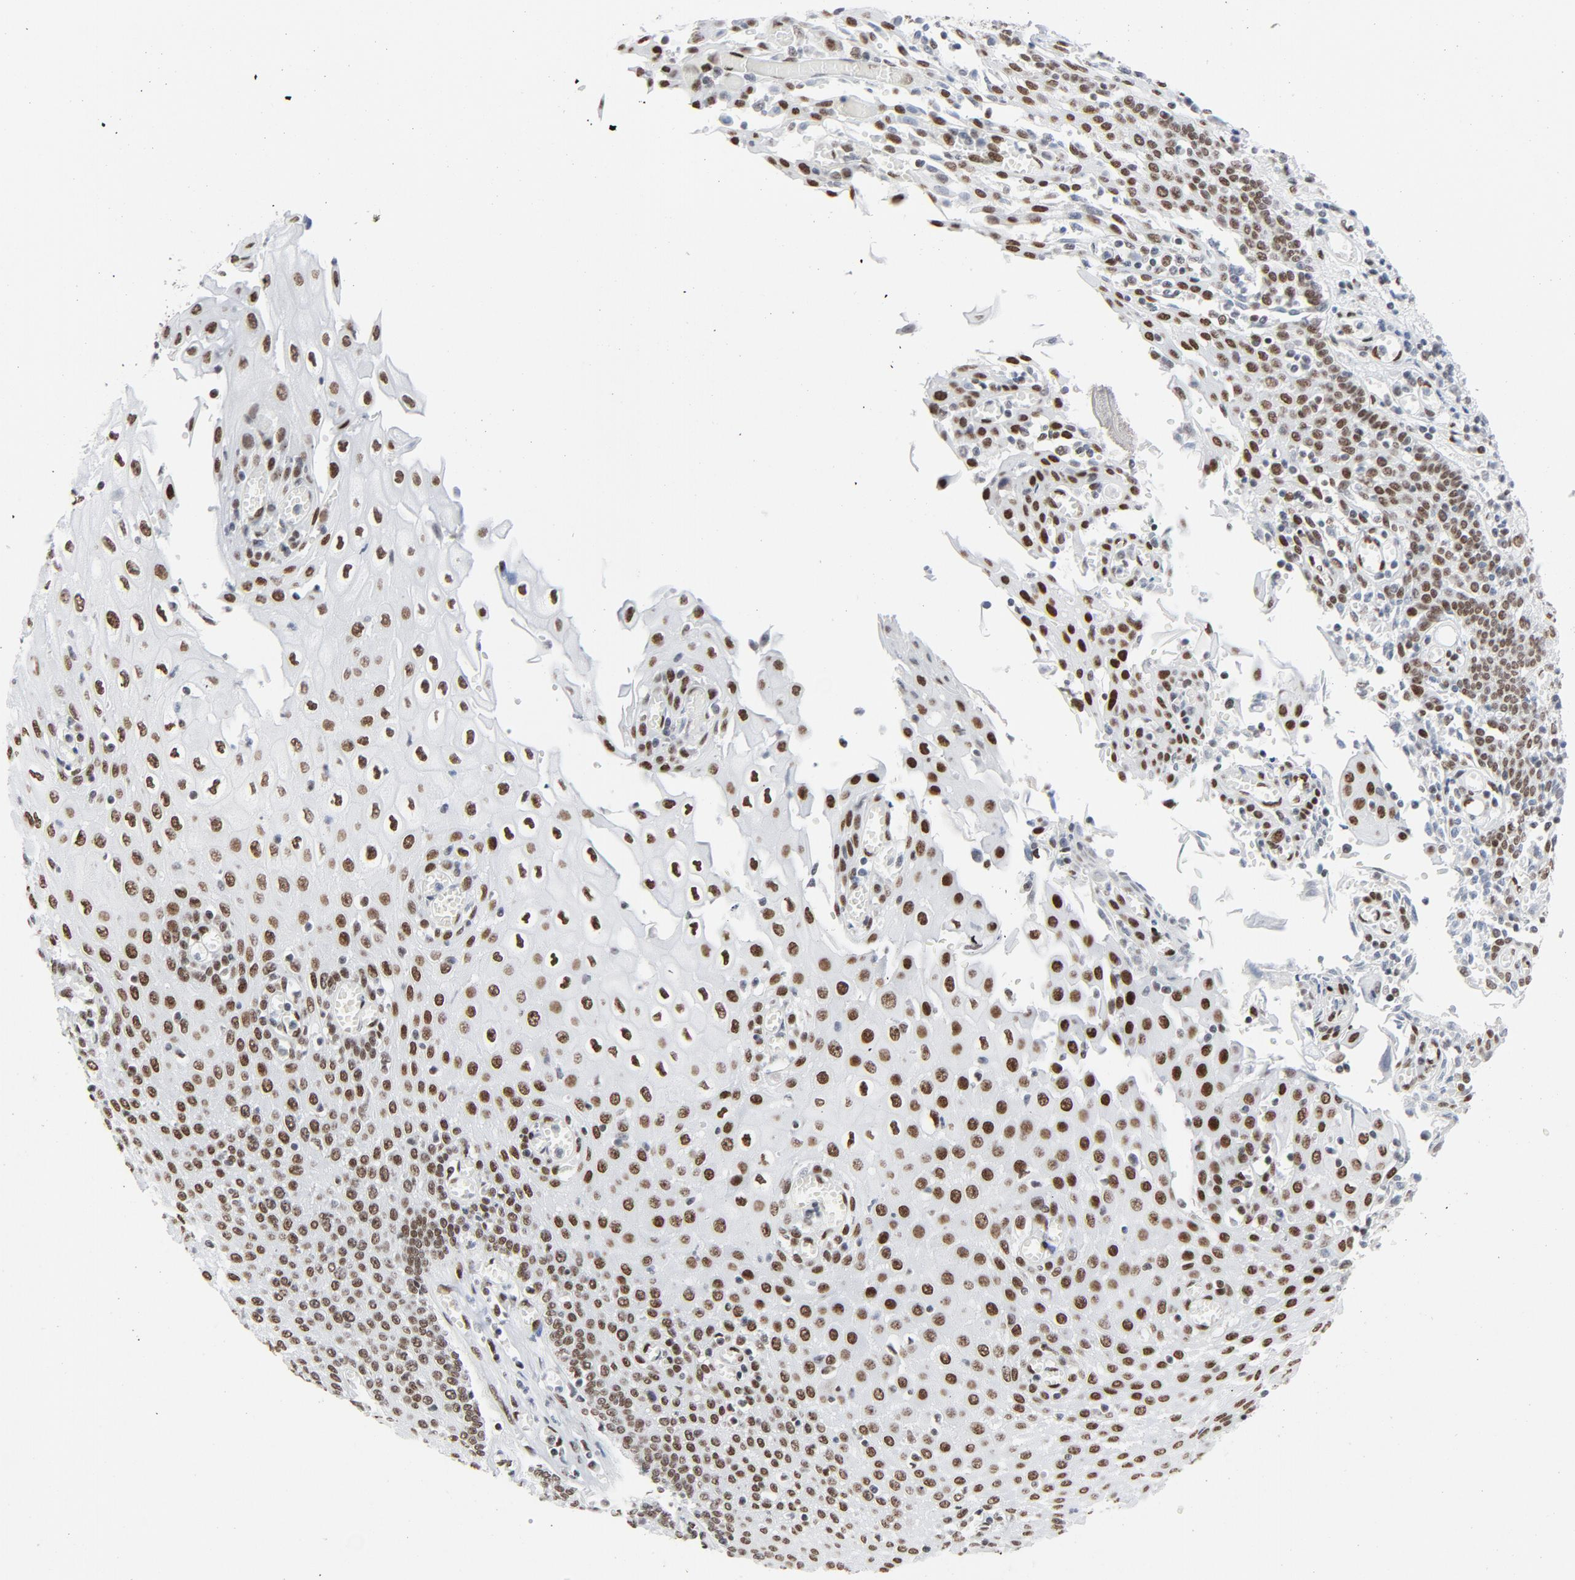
{"staining": {"intensity": "strong", "quantity": ">75%", "location": "nuclear"}, "tissue": "esophagus", "cell_type": "Squamous epithelial cells", "image_type": "normal", "snomed": [{"axis": "morphology", "description": "Normal tissue, NOS"}, {"axis": "morphology", "description": "Squamous cell carcinoma, NOS"}, {"axis": "topography", "description": "Esophagus"}], "caption": "High-power microscopy captured an IHC photomicrograph of benign esophagus, revealing strong nuclear staining in about >75% of squamous epithelial cells. (Brightfield microscopy of DAB IHC at high magnification).", "gene": "HSF1", "patient": {"sex": "male", "age": 65}}